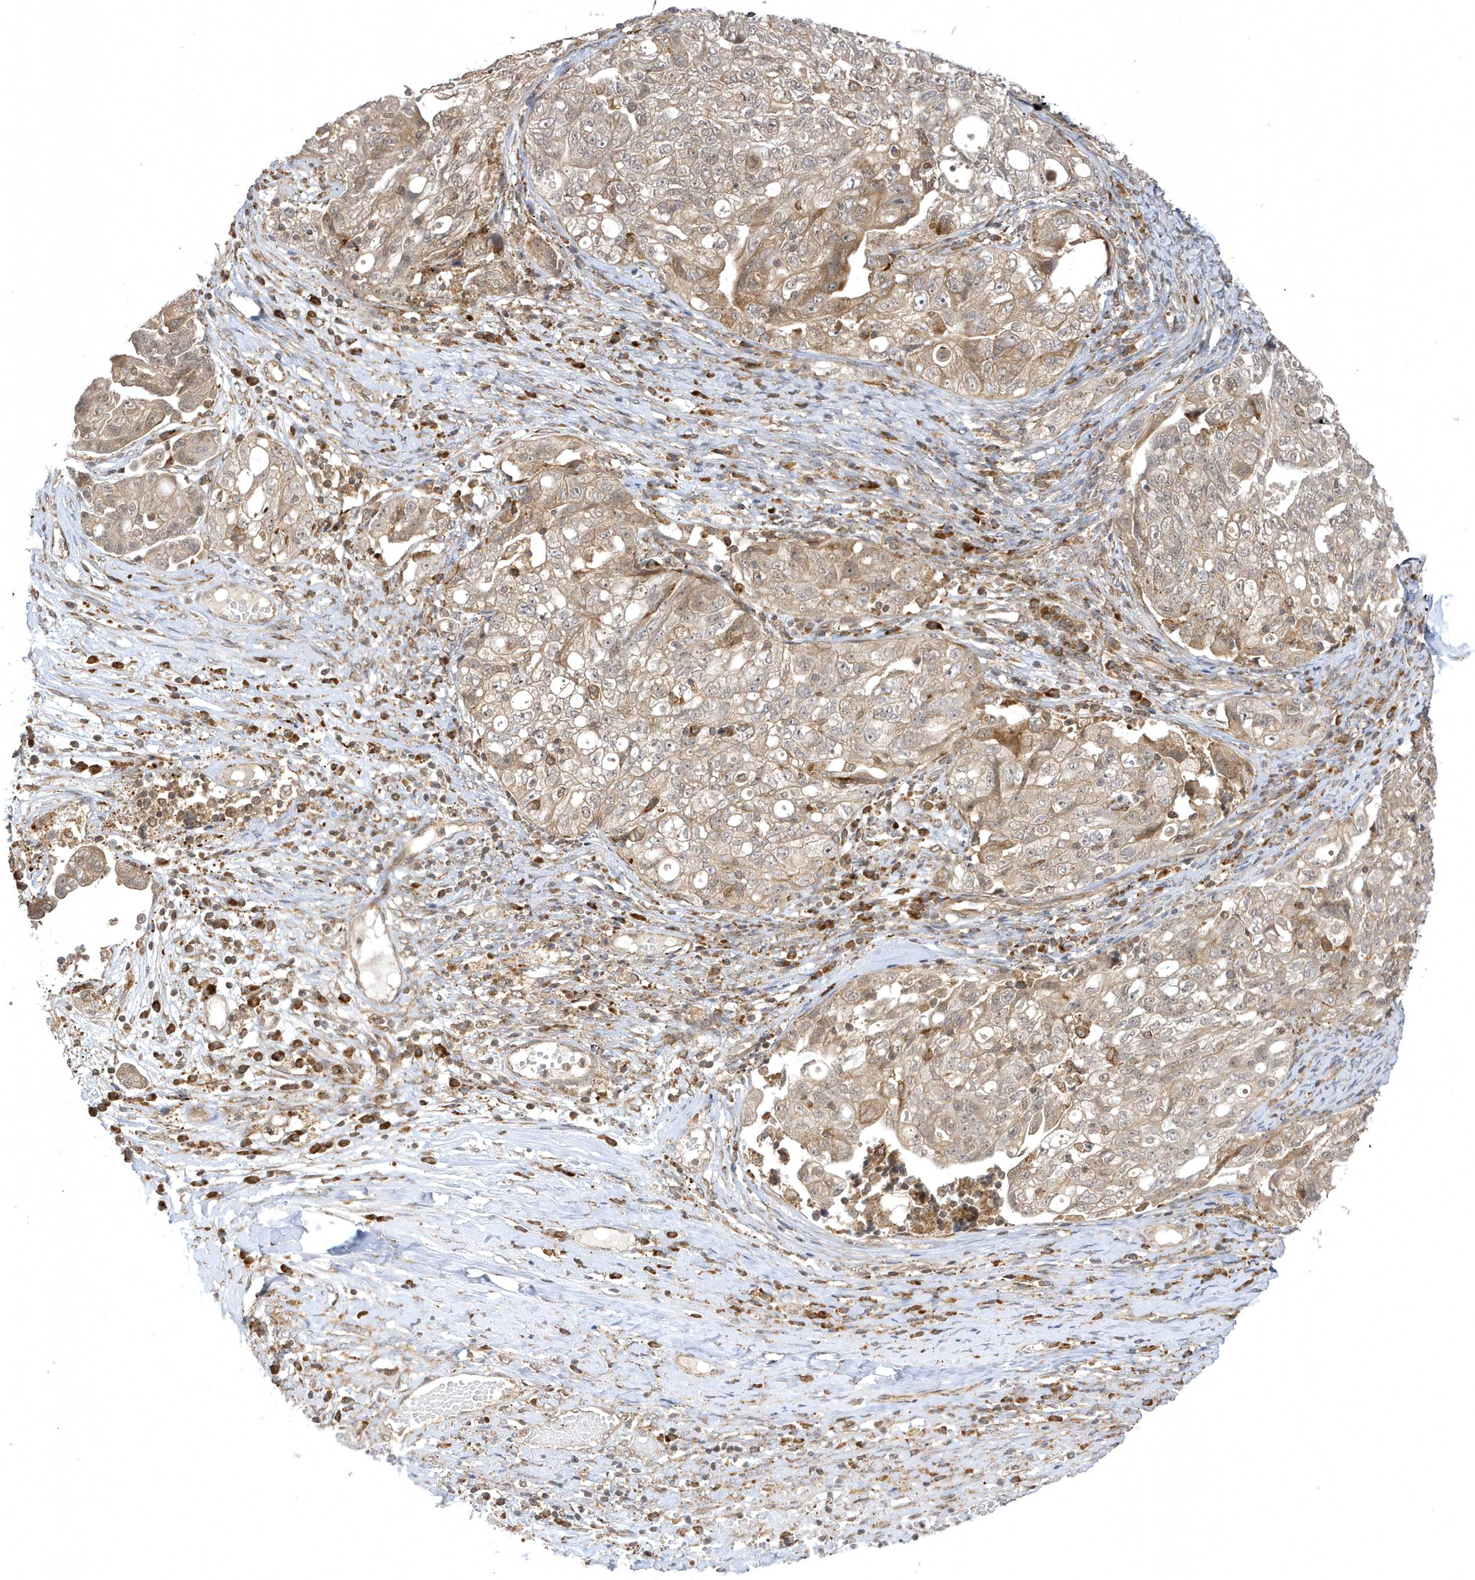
{"staining": {"intensity": "weak", "quantity": ">75%", "location": "cytoplasmic/membranous"}, "tissue": "ovarian cancer", "cell_type": "Tumor cells", "image_type": "cancer", "snomed": [{"axis": "morphology", "description": "Carcinoma, NOS"}, {"axis": "morphology", "description": "Cystadenocarcinoma, serous, NOS"}, {"axis": "topography", "description": "Ovary"}], "caption": "An image of human ovarian serous cystadenocarcinoma stained for a protein exhibits weak cytoplasmic/membranous brown staining in tumor cells.", "gene": "METTL21A", "patient": {"sex": "female", "age": 69}}